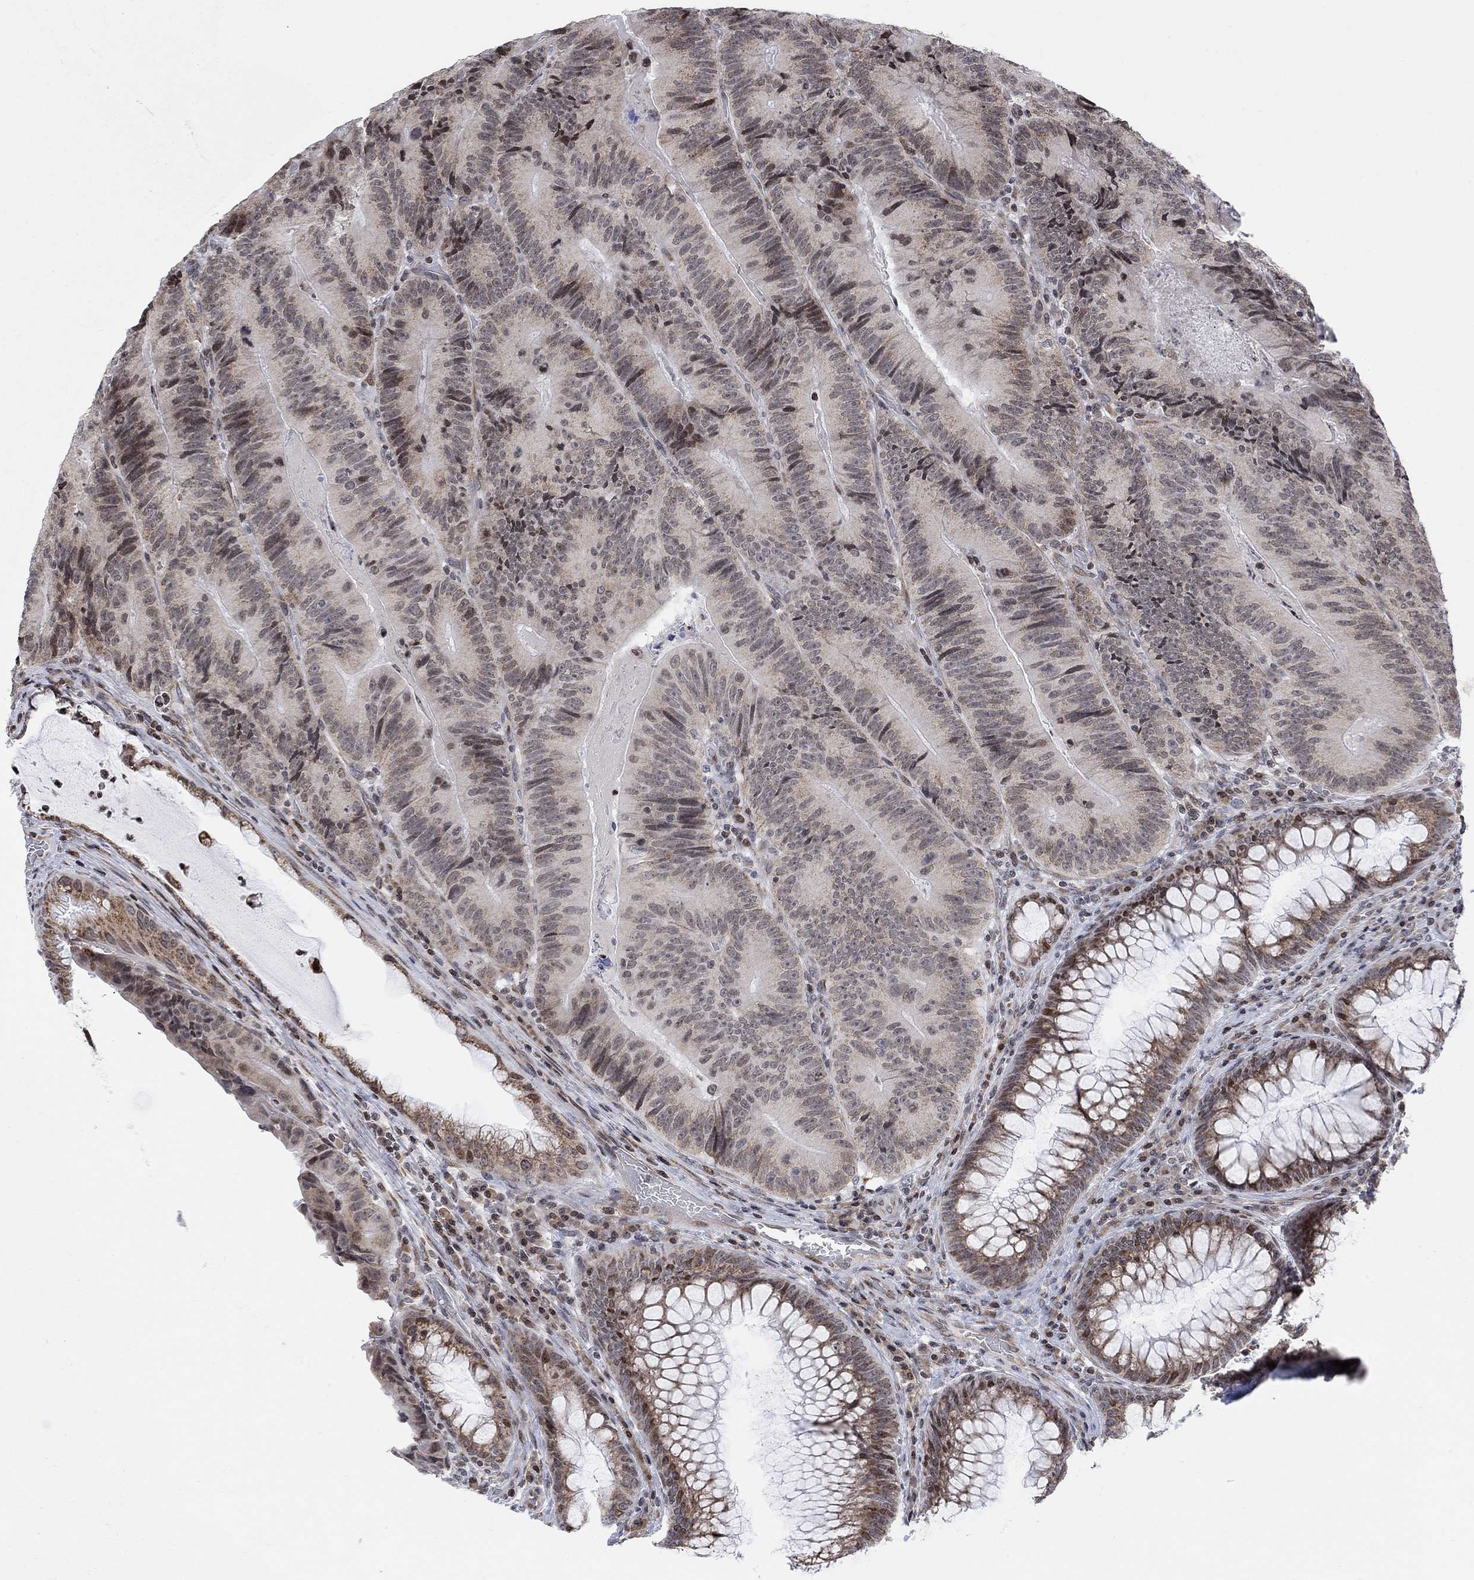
{"staining": {"intensity": "weak", "quantity": "<25%", "location": "cytoplasmic/membranous,nuclear"}, "tissue": "colorectal cancer", "cell_type": "Tumor cells", "image_type": "cancer", "snomed": [{"axis": "morphology", "description": "Adenocarcinoma, NOS"}, {"axis": "topography", "description": "Colon"}], "caption": "Colorectal cancer (adenocarcinoma) stained for a protein using IHC reveals no expression tumor cells.", "gene": "ABHD14A", "patient": {"sex": "female", "age": 86}}